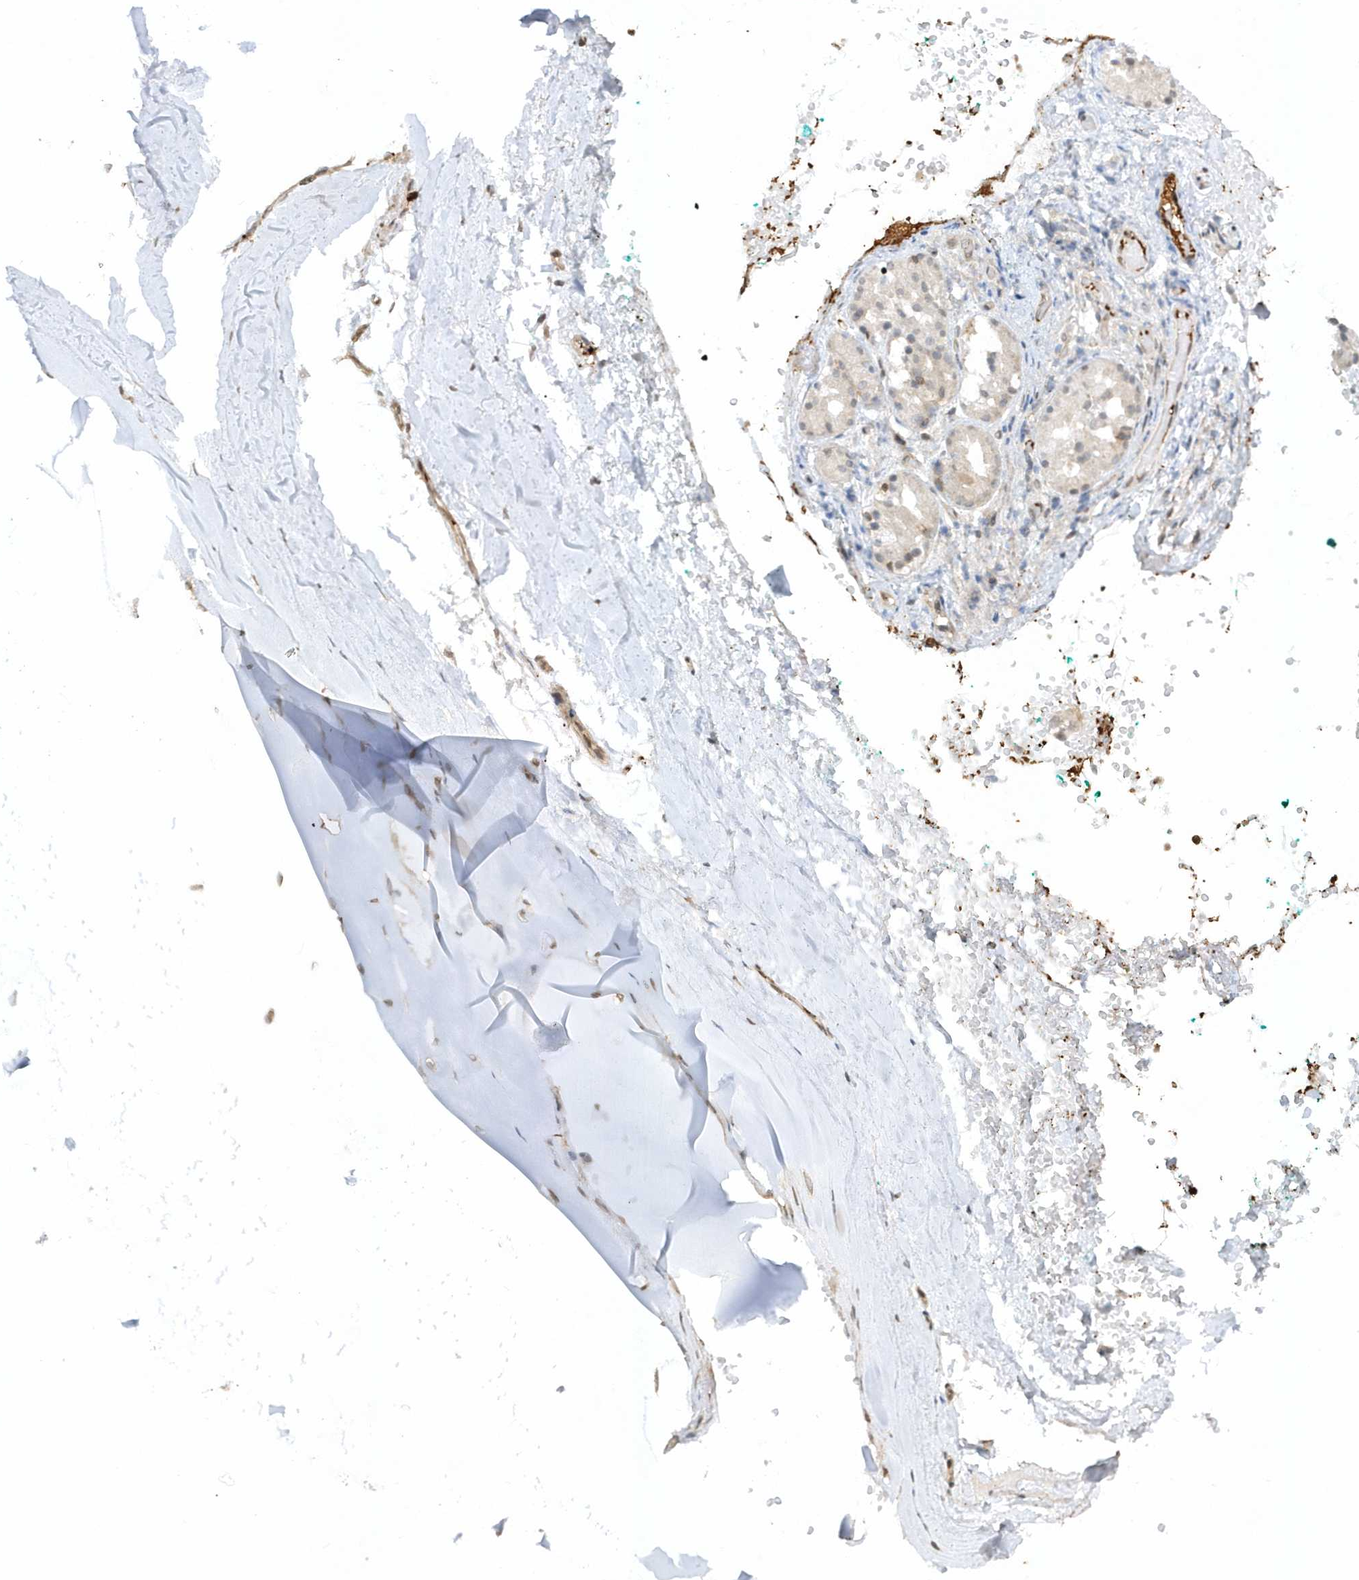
{"staining": {"intensity": "negative", "quantity": "none", "location": "none"}, "tissue": "adipose tissue", "cell_type": "Adipocytes", "image_type": "normal", "snomed": [{"axis": "morphology", "description": "Normal tissue, NOS"}, {"axis": "morphology", "description": "Basal cell carcinoma"}, {"axis": "topography", "description": "Cartilage tissue"}, {"axis": "topography", "description": "Nasopharynx"}, {"axis": "topography", "description": "Oral tissue"}], "caption": "DAB immunohistochemical staining of unremarkable human adipose tissue demonstrates no significant expression in adipocytes.", "gene": "BSN", "patient": {"sex": "female", "age": 77}}